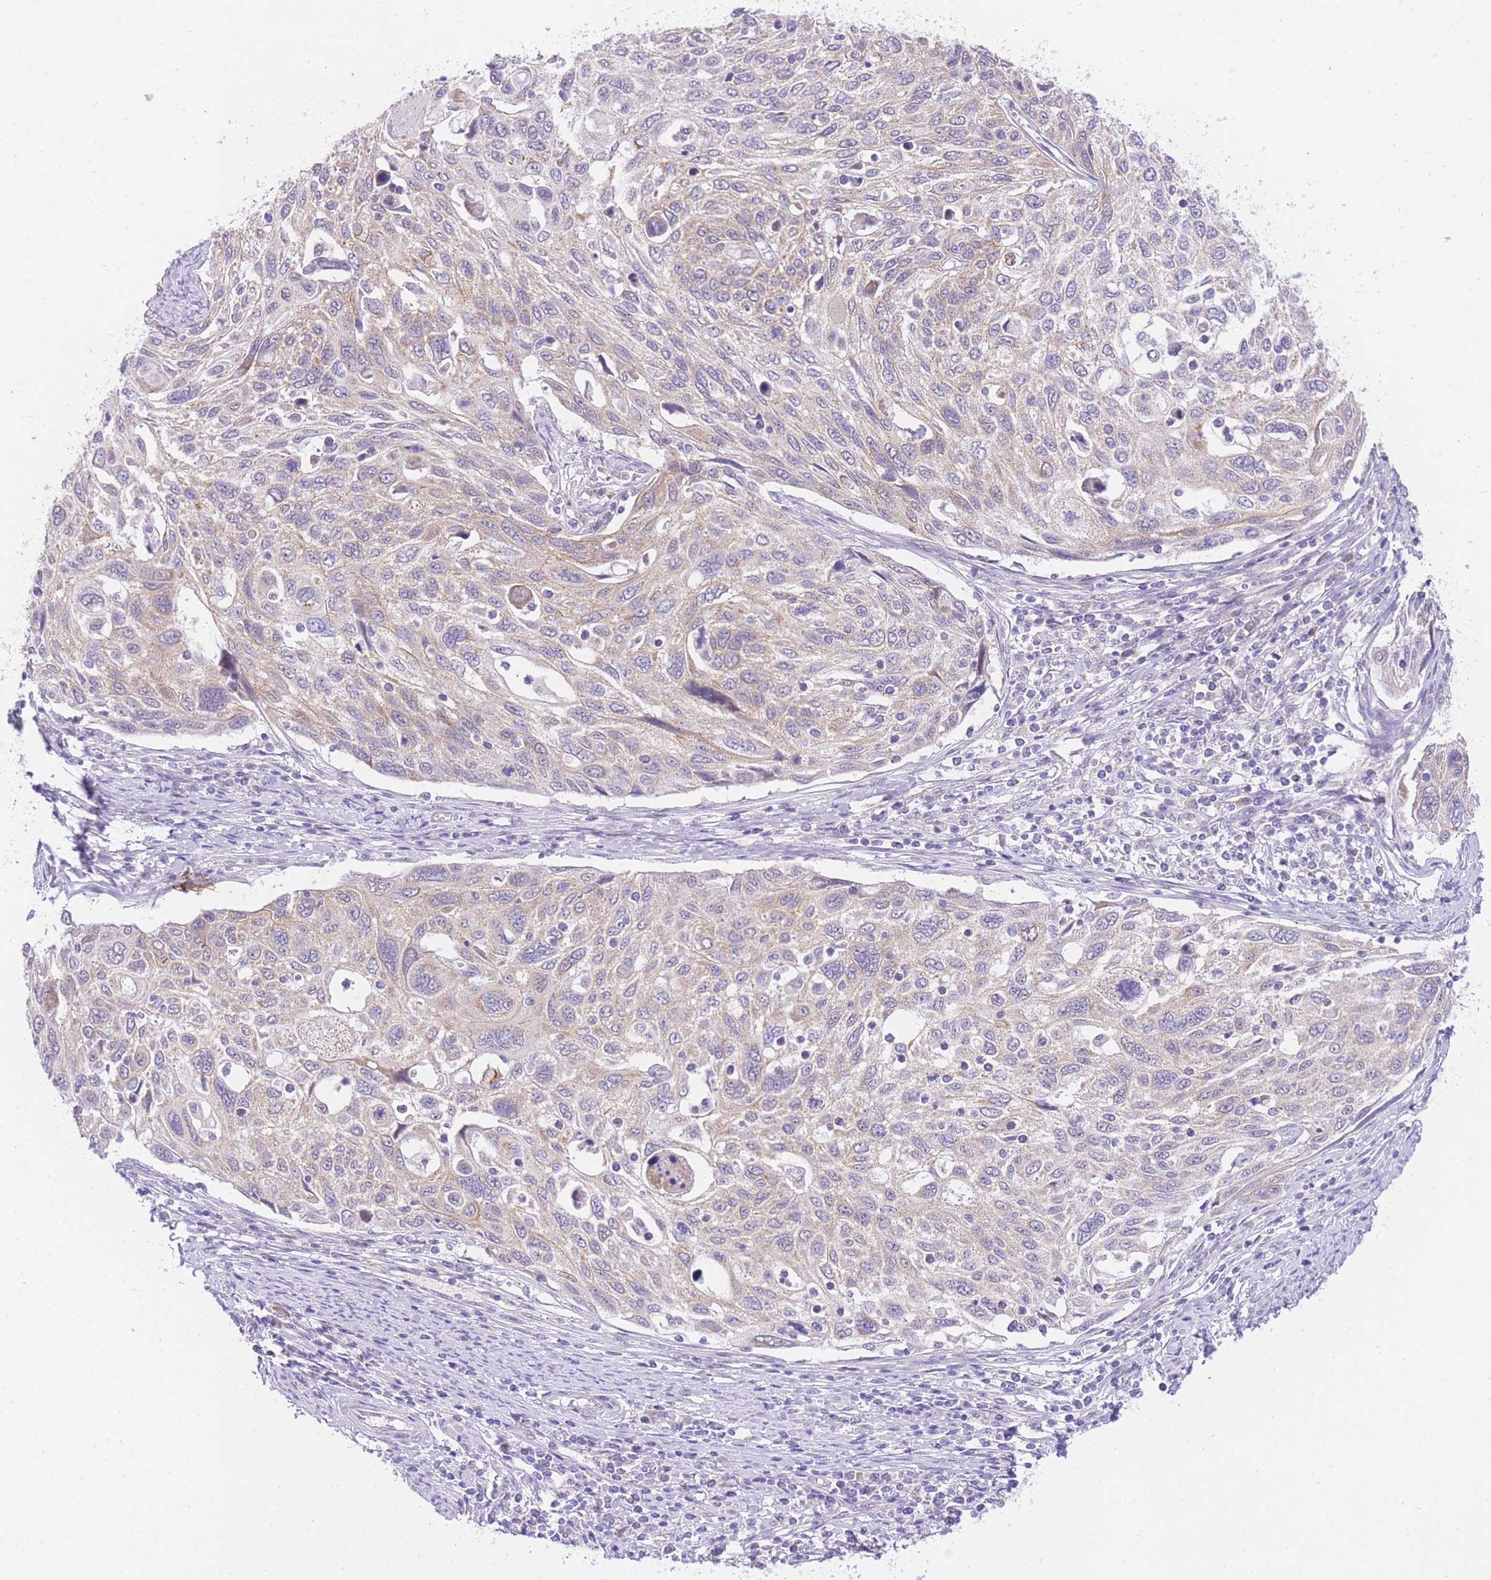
{"staining": {"intensity": "negative", "quantity": "none", "location": "none"}, "tissue": "cervical cancer", "cell_type": "Tumor cells", "image_type": "cancer", "snomed": [{"axis": "morphology", "description": "Squamous cell carcinoma, NOS"}, {"axis": "topography", "description": "Cervix"}], "caption": "The immunohistochemistry (IHC) photomicrograph has no significant expression in tumor cells of squamous cell carcinoma (cervical) tissue.", "gene": "UBXN7", "patient": {"sex": "female", "age": 70}}